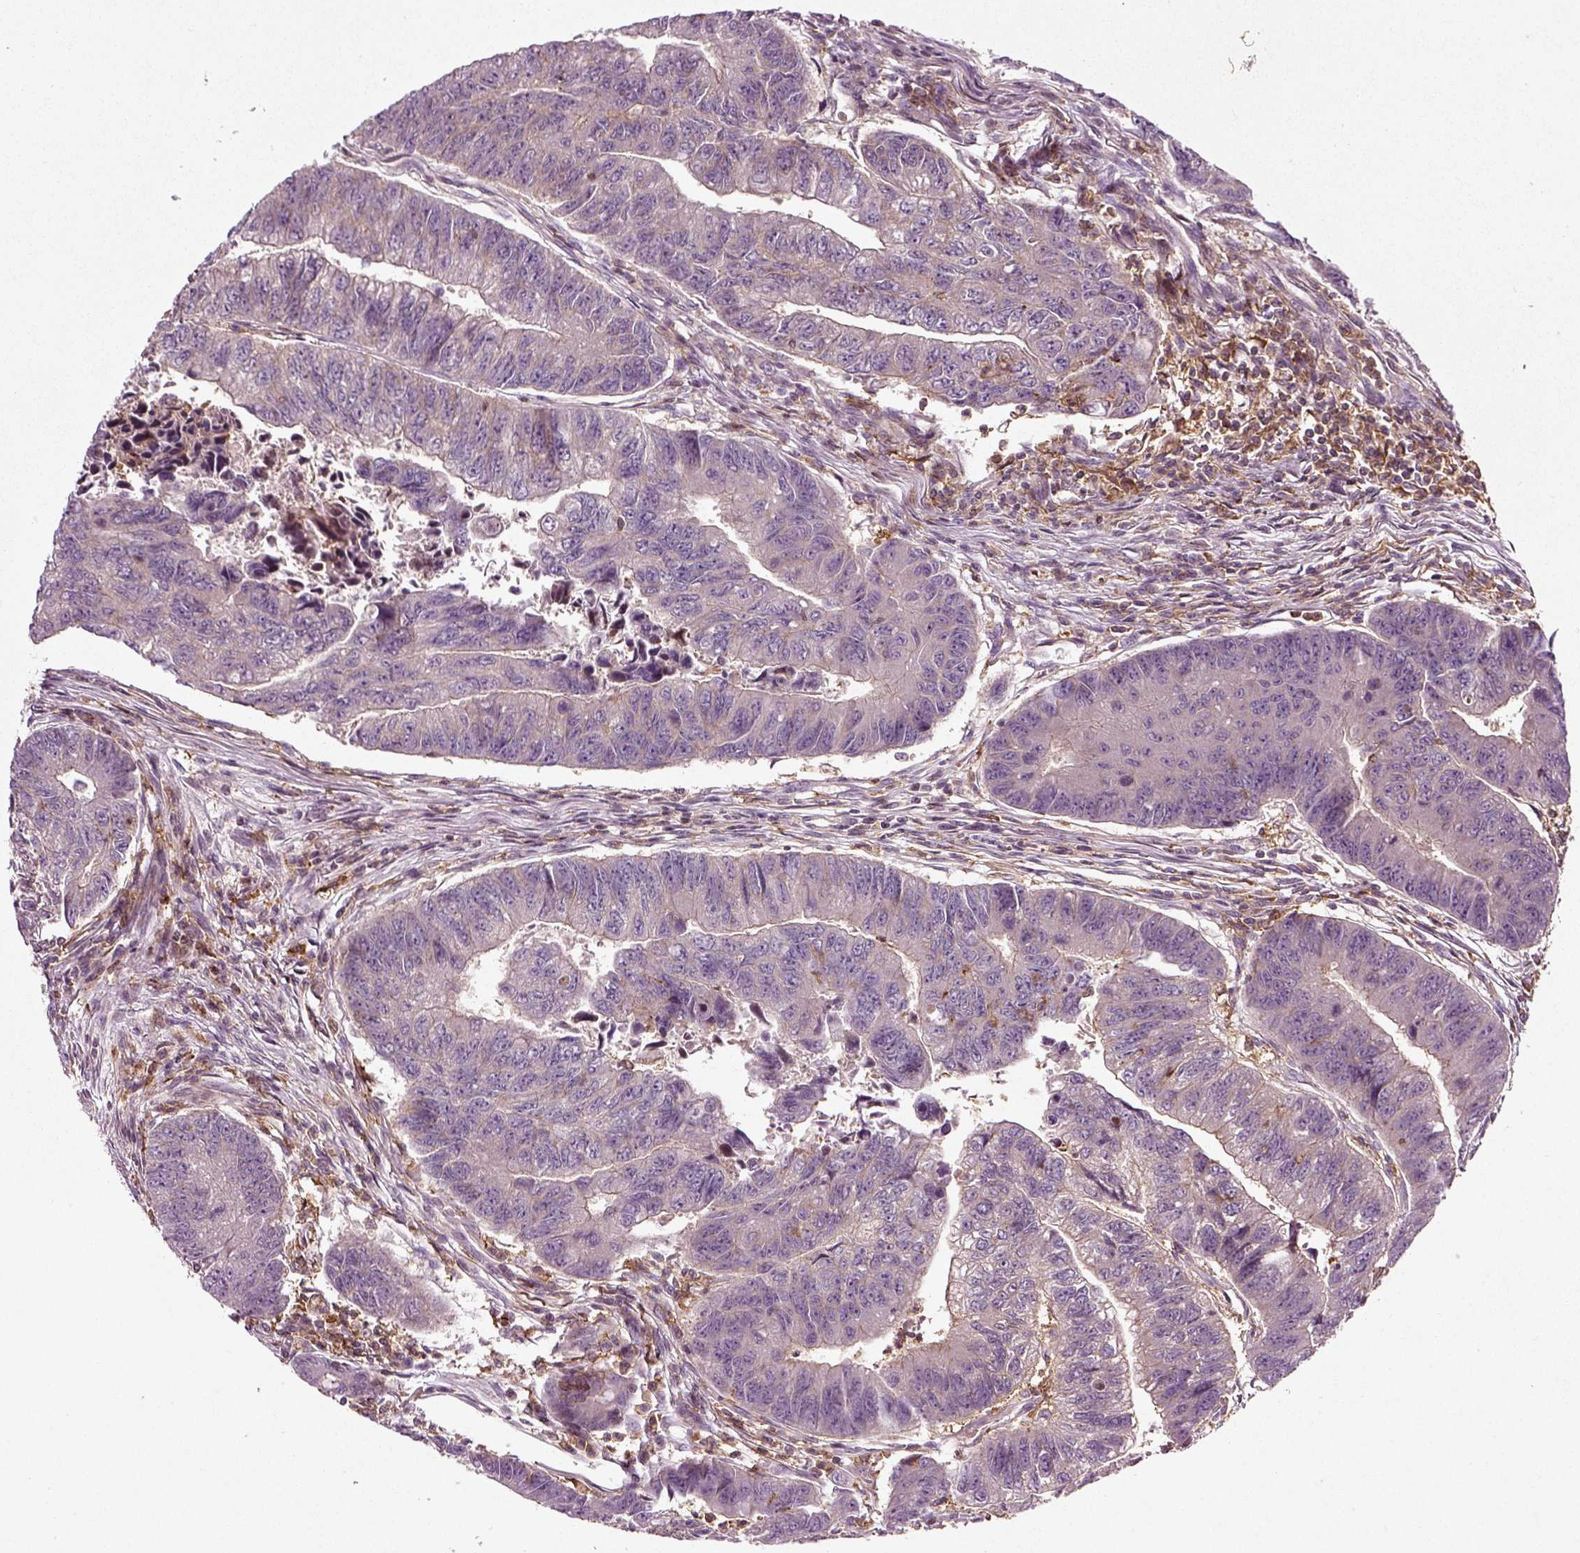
{"staining": {"intensity": "weak", "quantity": "<25%", "location": "cytoplasmic/membranous"}, "tissue": "colorectal cancer", "cell_type": "Tumor cells", "image_type": "cancer", "snomed": [{"axis": "morphology", "description": "Adenocarcinoma, NOS"}, {"axis": "topography", "description": "Colon"}], "caption": "A micrograph of human colorectal cancer (adenocarcinoma) is negative for staining in tumor cells. The staining was performed using DAB to visualize the protein expression in brown, while the nuclei were stained in blue with hematoxylin (Magnification: 20x).", "gene": "RHOF", "patient": {"sex": "female", "age": 65}}